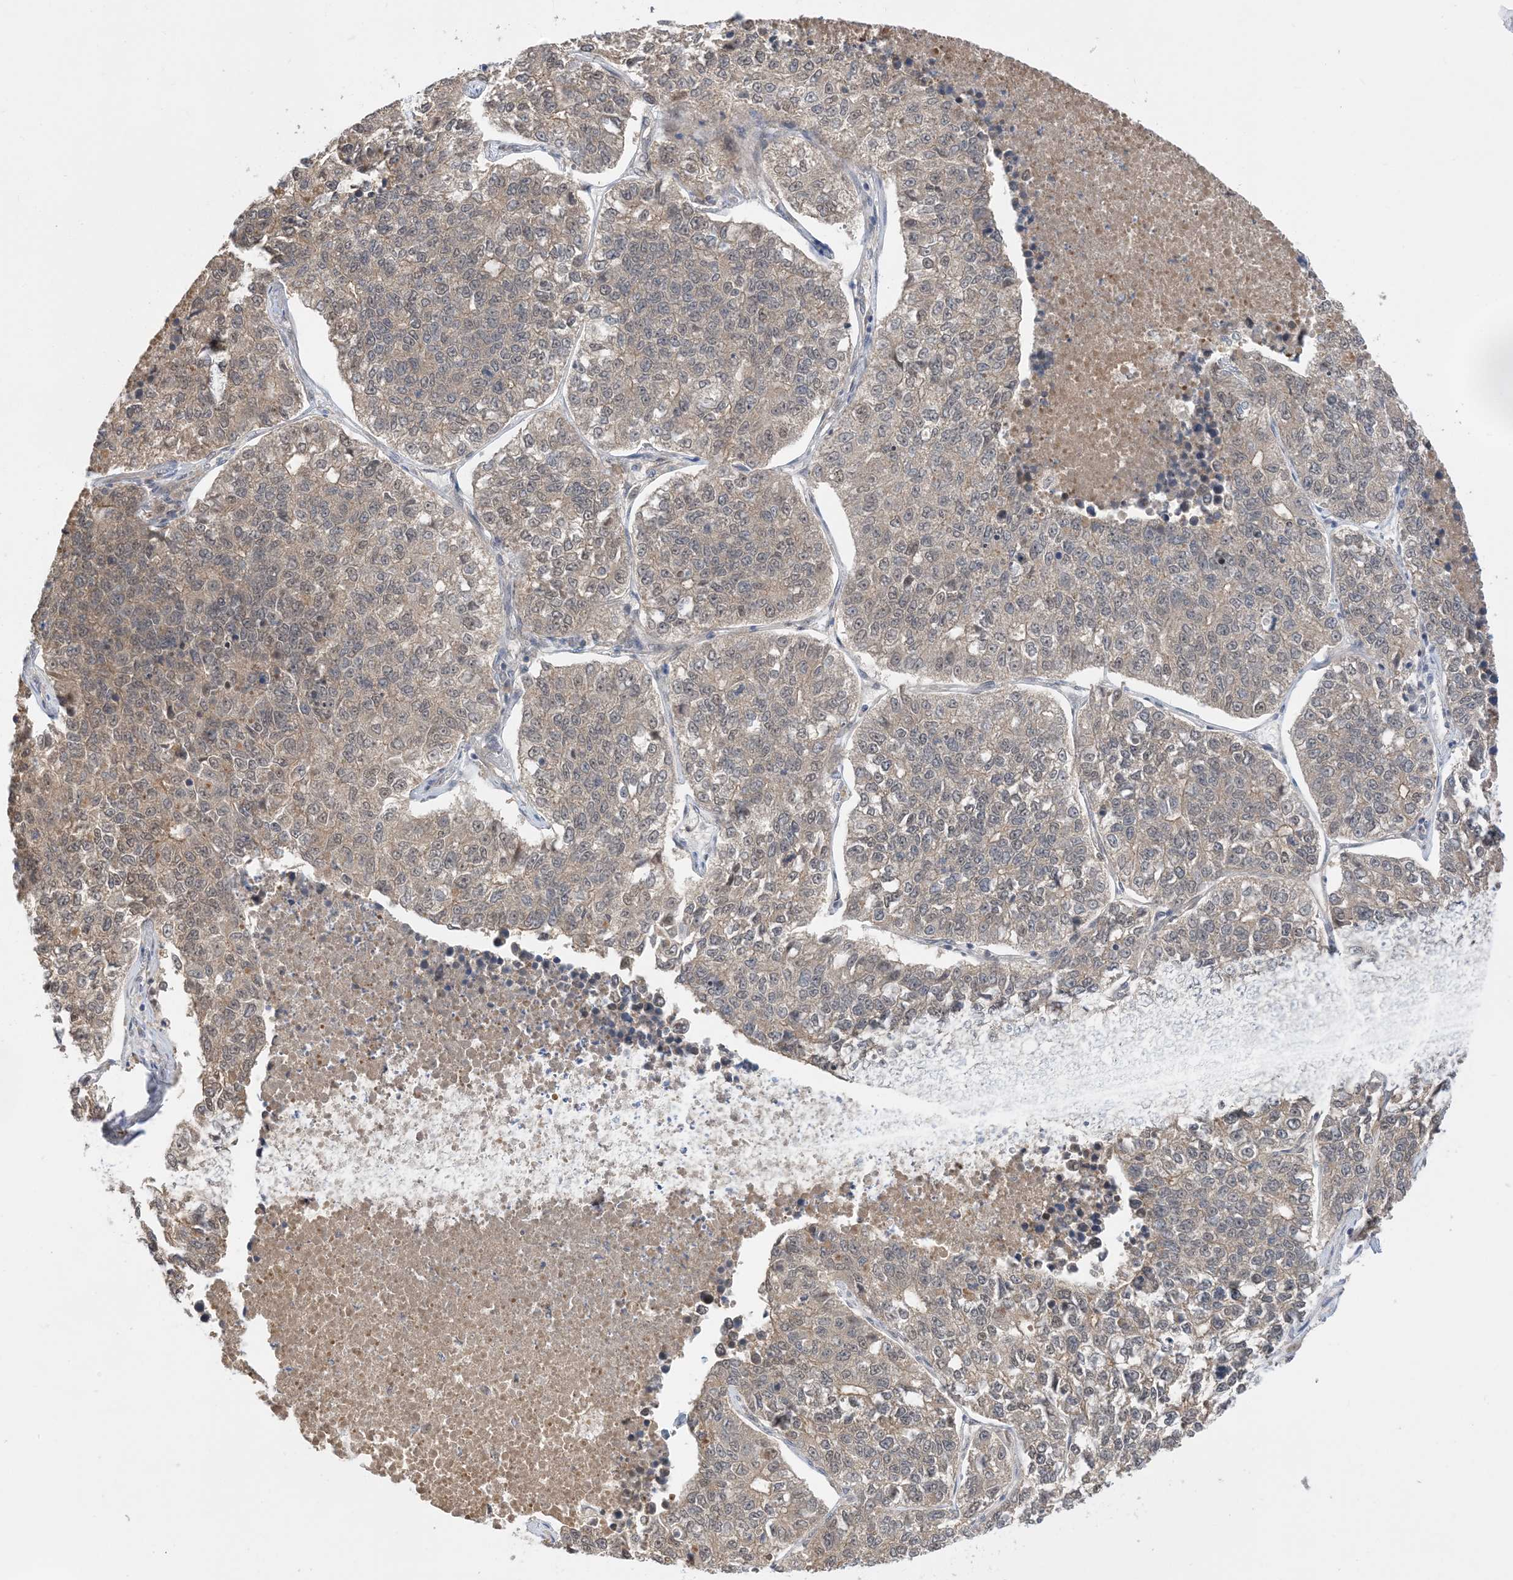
{"staining": {"intensity": "weak", "quantity": ">75%", "location": "cytoplasmic/membranous"}, "tissue": "lung cancer", "cell_type": "Tumor cells", "image_type": "cancer", "snomed": [{"axis": "morphology", "description": "Adenocarcinoma, NOS"}, {"axis": "topography", "description": "Lung"}], "caption": "A photomicrograph of lung adenocarcinoma stained for a protein exhibits weak cytoplasmic/membranous brown staining in tumor cells.", "gene": "WDR26", "patient": {"sex": "male", "age": 49}}